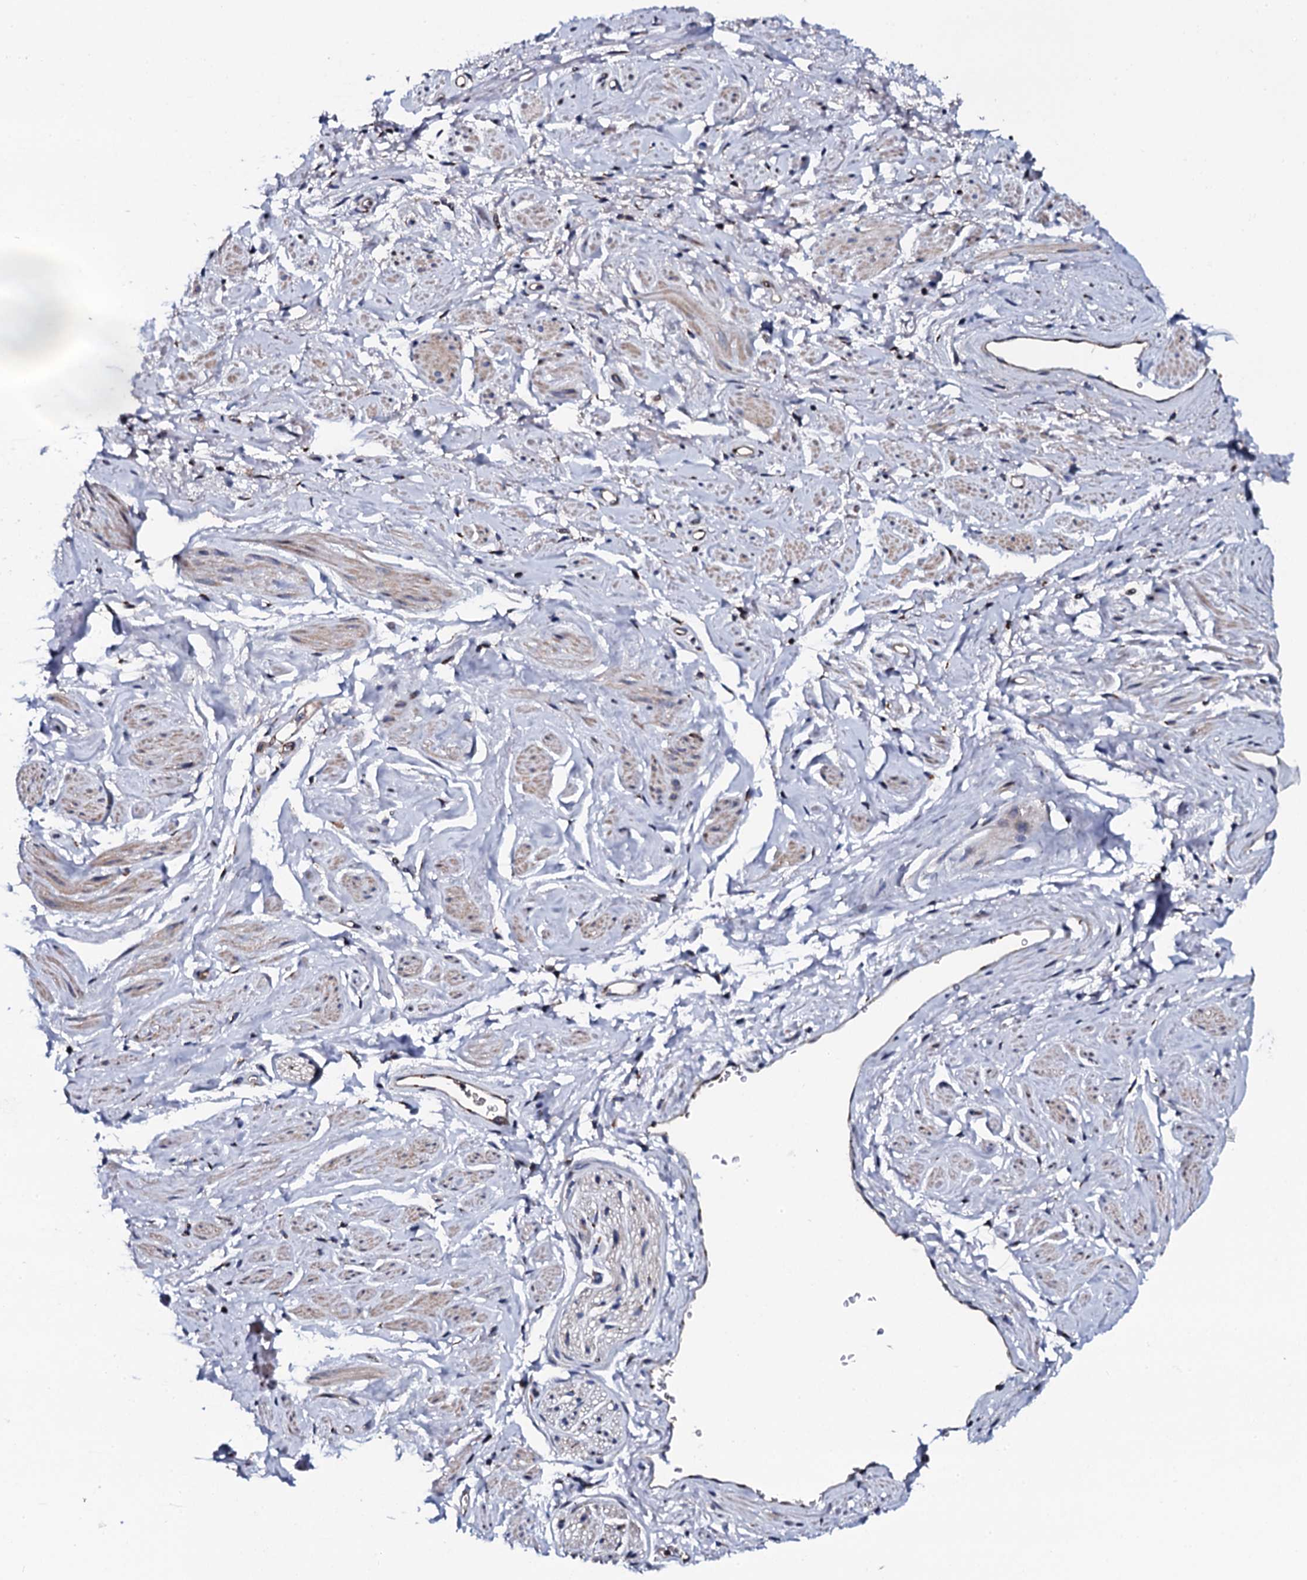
{"staining": {"intensity": "negative", "quantity": "none", "location": "none"}, "tissue": "adipose tissue", "cell_type": "Adipocytes", "image_type": "normal", "snomed": [{"axis": "morphology", "description": "Normal tissue, NOS"}, {"axis": "morphology", "description": "Adenocarcinoma, NOS"}, {"axis": "topography", "description": "Rectum"}, {"axis": "topography", "description": "Vagina"}, {"axis": "topography", "description": "Peripheral nerve tissue"}], "caption": "The image exhibits no significant expression in adipocytes of adipose tissue. (DAB (3,3'-diaminobenzidine) immunohistochemistry visualized using brightfield microscopy, high magnification).", "gene": "PLET1", "patient": {"sex": "female", "age": 71}}